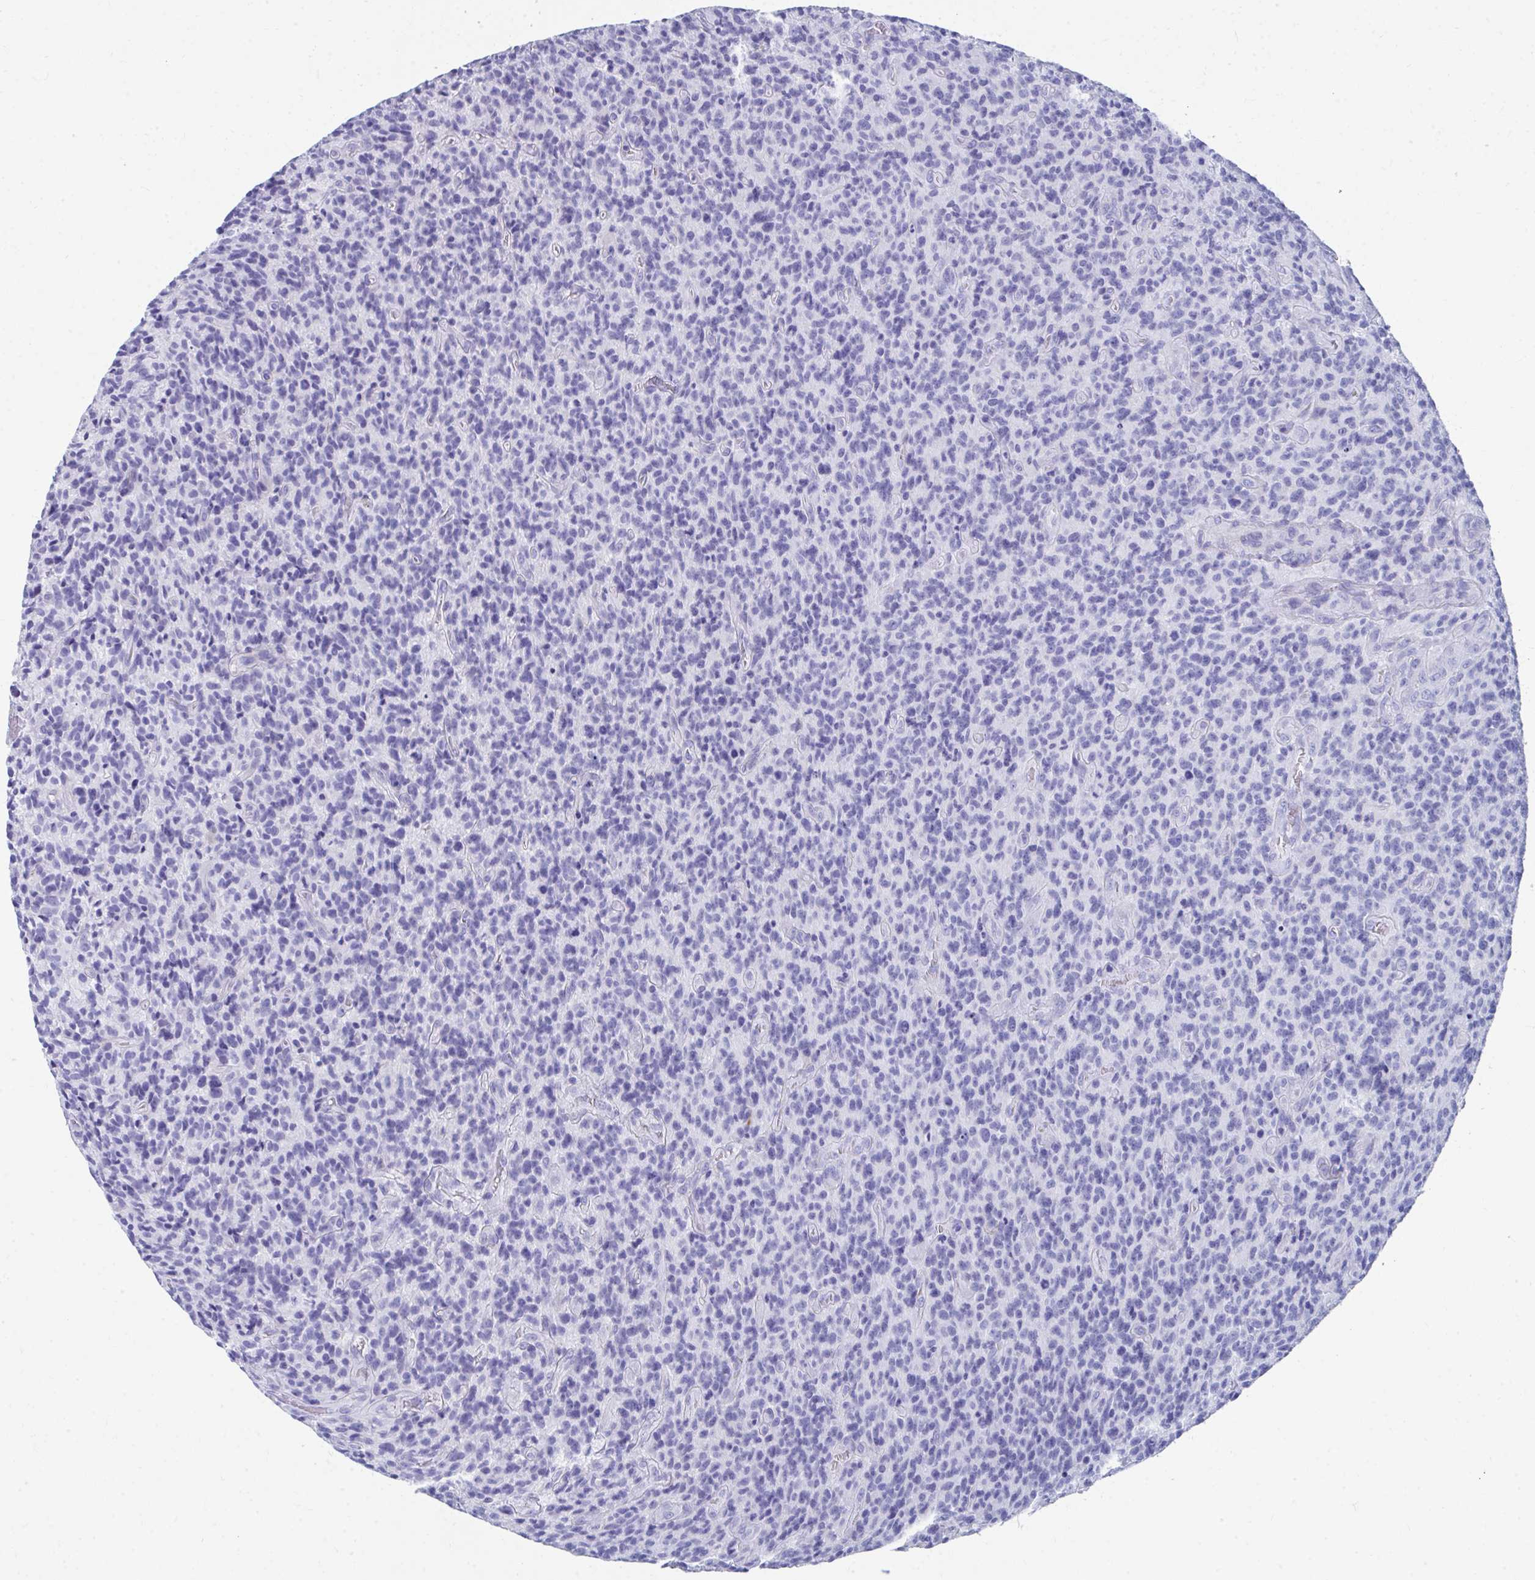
{"staining": {"intensity": "negative", "quantity": "none", "location": "none"}, "tissue": "glioma", "cell_type": "Tumor cells", "image_type": "cancer", "snomed": [{"axis": "morphology", "description": "Glioma, malignant, High grade"}, {"axis": "topography", "description": "Brain"}], "caption": "The histopathology image reveals no significant expression in tumor cells of glioma.", "gene": "HGD", "patient": {"sex": "male", "age": 76}}